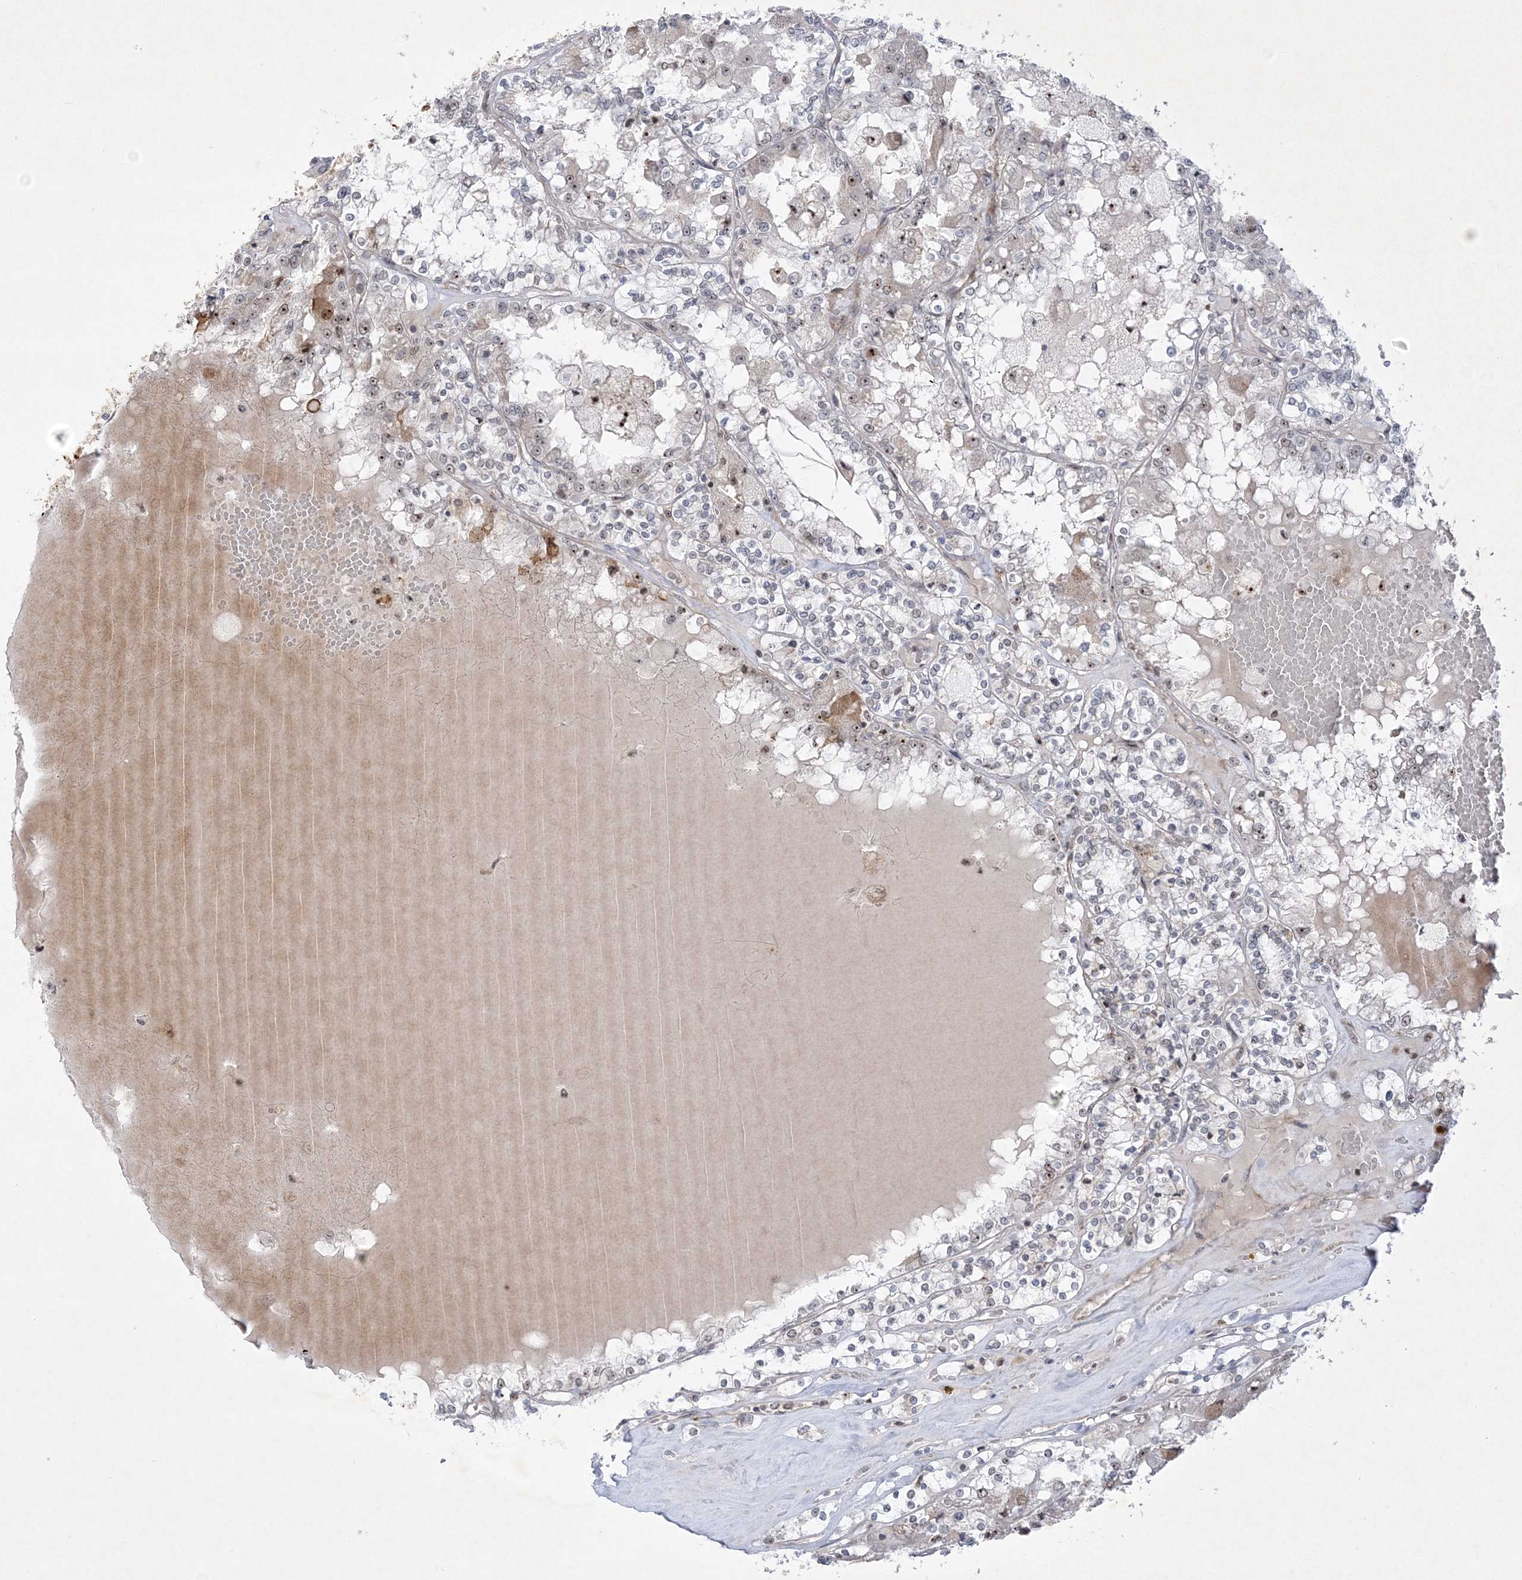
{"staining": {"intensity": "negative", "quantity": "none", "location": "none"}, "tissue": "renal cancer", "cell_type": "Tumor cells", "image_type": "cancer", "snomed": [{"axis": "morphology", "description": "Adenocarcinoma, NOS"}, {"axis": "topography", "description": "Kidney"}], "caption": "High power microscopy photomicrograph of an immunohistochemistry image of renal adenocarcinoma, revealing no significant staining in tumor cells.", "gene": "NPM3", "patient": {"sex": "female", "age": 56}}